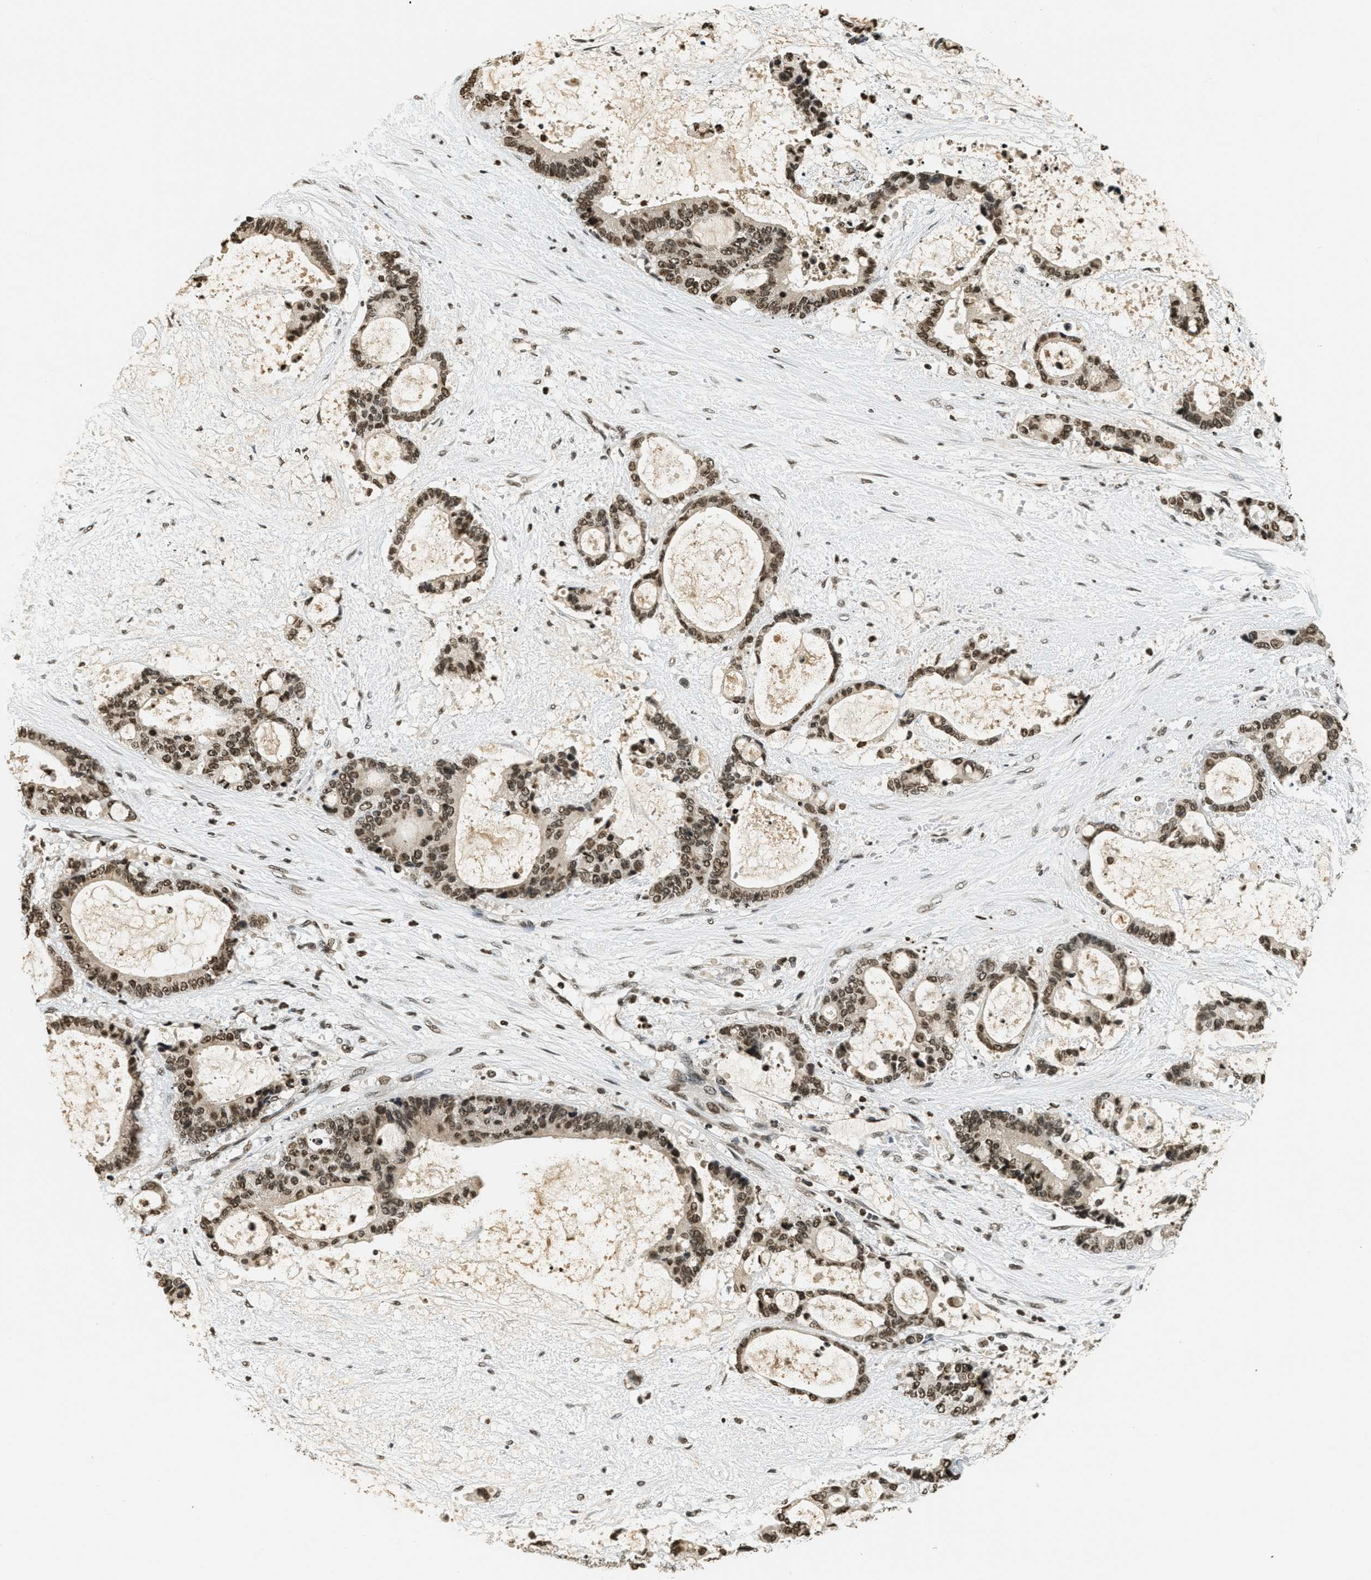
{"staining": {"intensity": "moderate", "quantity": ">75%", "location": "nuclear"}, "tissue": "liver cancer", "cell_type": "Tumor cells", "image_type": "cancer", "snomed": [{"axis": "morphology", "description": "Normal tissue, NOS"}, {"axis": "morphology", "description": "Cholangiocarcinoma"}, {"axis": "topography", "description": "Liver"}, {"axis": "topography", "description": "Peripheral nerve tissue"}], "caption": "Liver cancer stained with a brown dye reveals moderate nuclear positive positivity in approximately >75% of tumor cells.", "gene": "LDB2", "patient": {"sex": "female", "age": 73}}